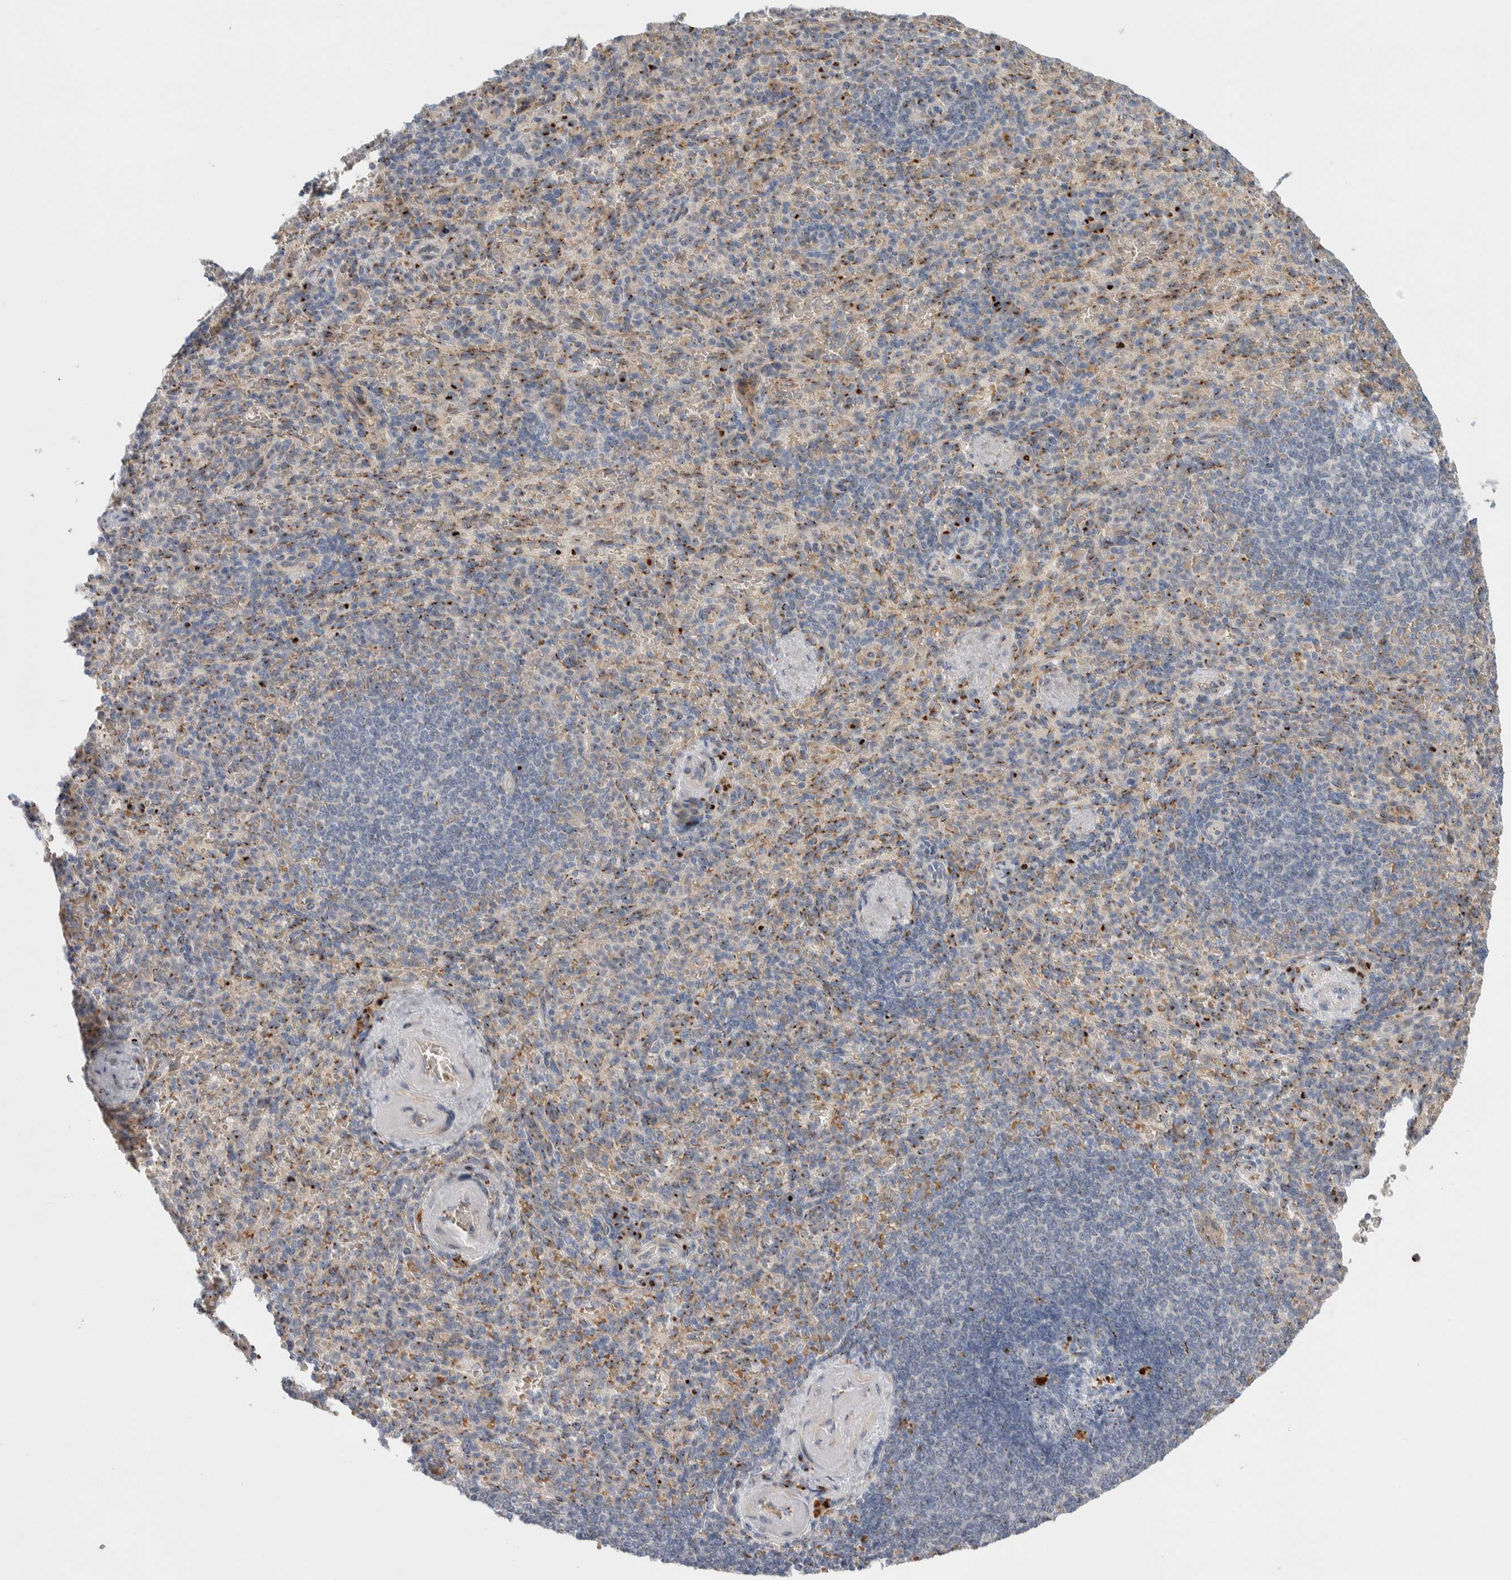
{"staining": {"intensity": "moderate", "quantity": "<25%", "location": "cytoplasmic/membranous"}, "tissue": "spleen", "cell_type": "Cells in red pulp", "image_type": "normal", "snomed": [{"axis": "morphology", "description": "Normal tissue, NOS"}, {"axis": "topography", "description": "Spleen"}], "caption": "A micrograph of human spleen stained for a protein demonstrates moderate cytoplasmic/membranous brown staining in cells in red pulp.", "gene": "SLC38A10", "patient": {"sex": "female", "age": 74}}